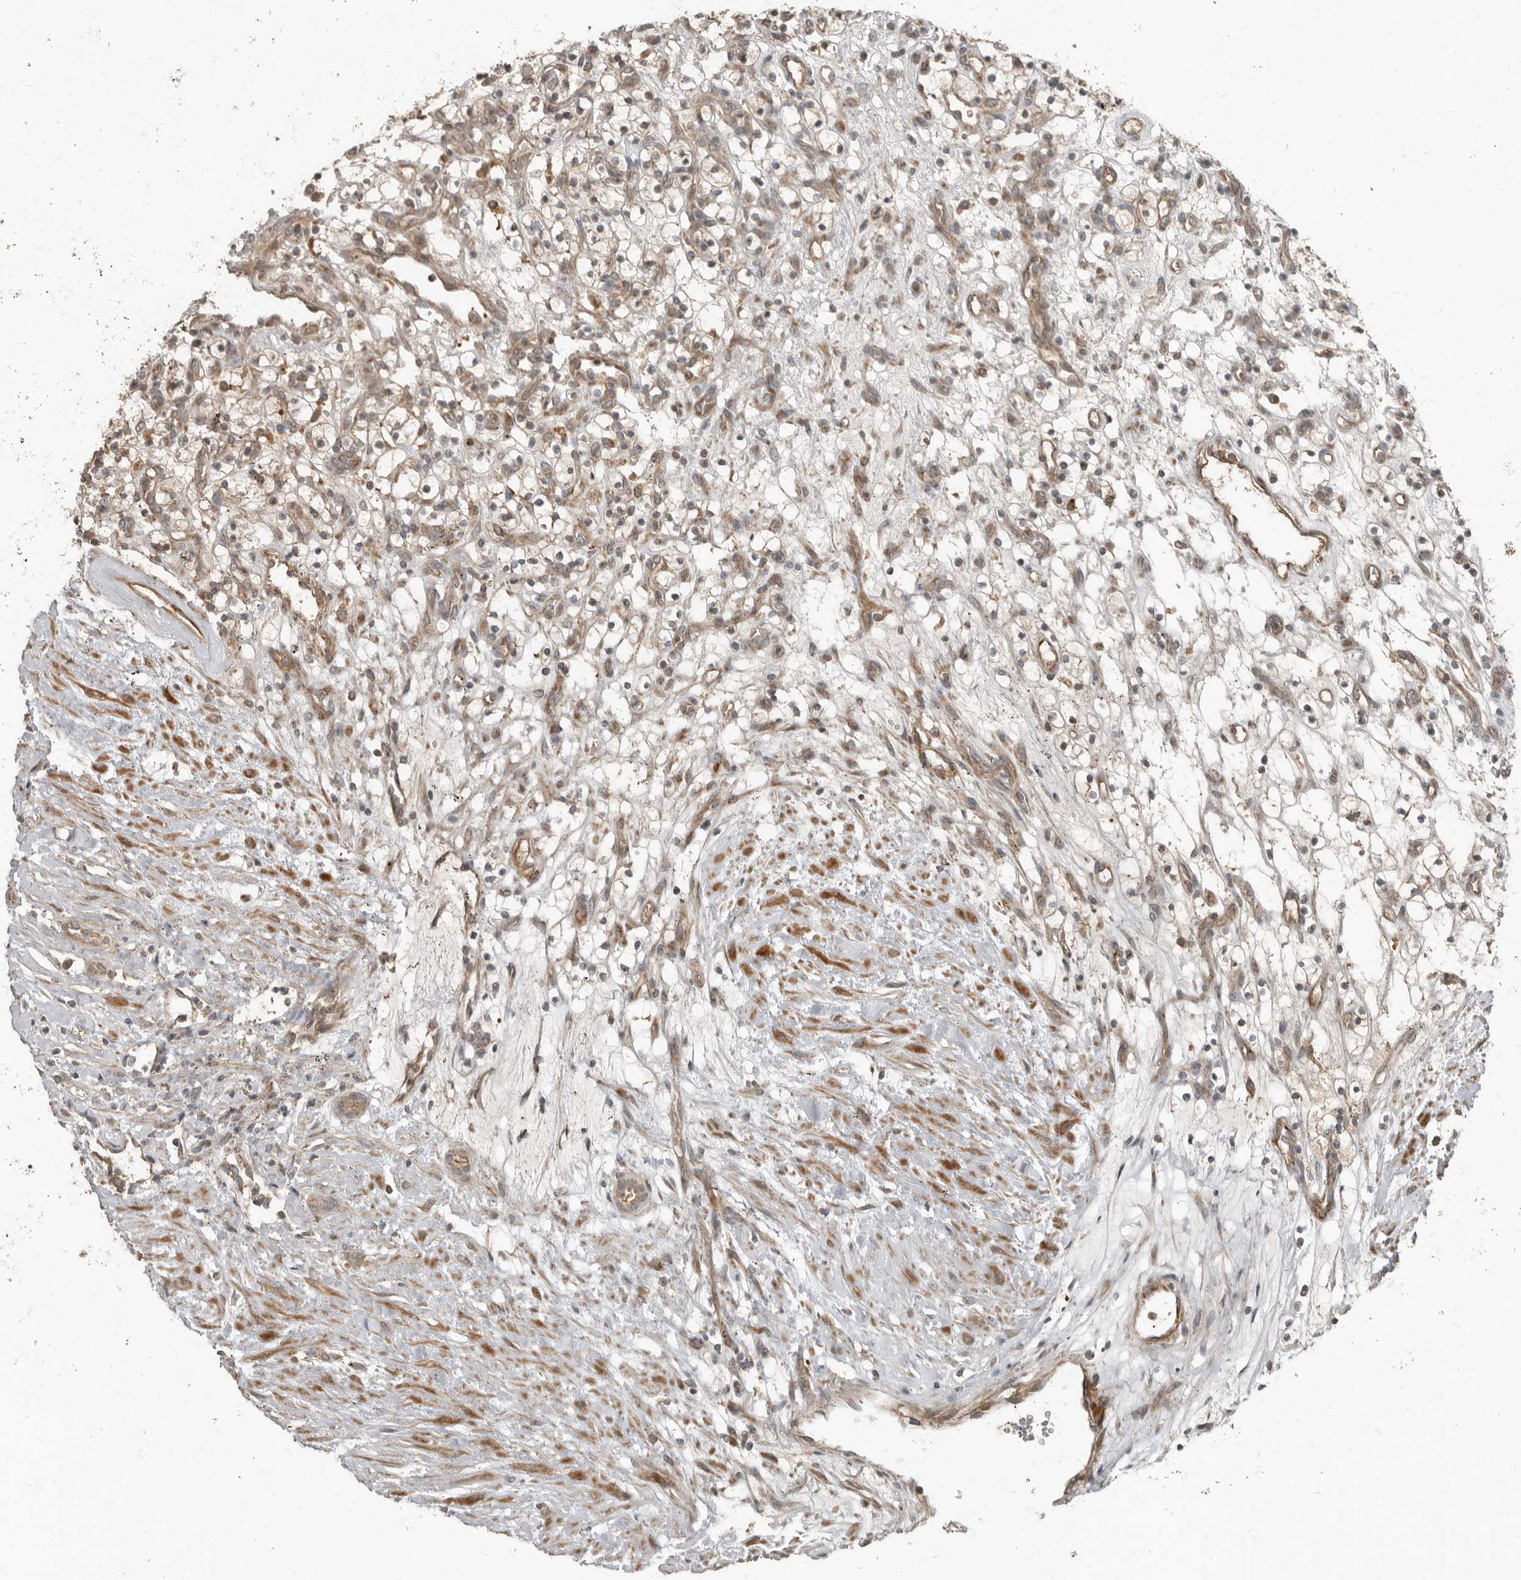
{"staining": {"intensity": "weak", "quantity": ">75%", "location": "cytoplasmic/membranous"}, "tissue": "renal cancer", "cell_type": "Tumor cells", "image_type": "cancer", "snomed": [{"axis": "morphology", "description": "Adenocarcinoma, NOS"}, {"axis": "topography", "description": "Kidney"}], "caption": "Immunohistochemical staining of human renal cancer (adenocarcinoma) displays low levels of weak cytoplasmic/membranous positivity in about >75% of tumor cells.", "gene": "SLC6A7", "patient": {"sex": "female", "age": 57}}